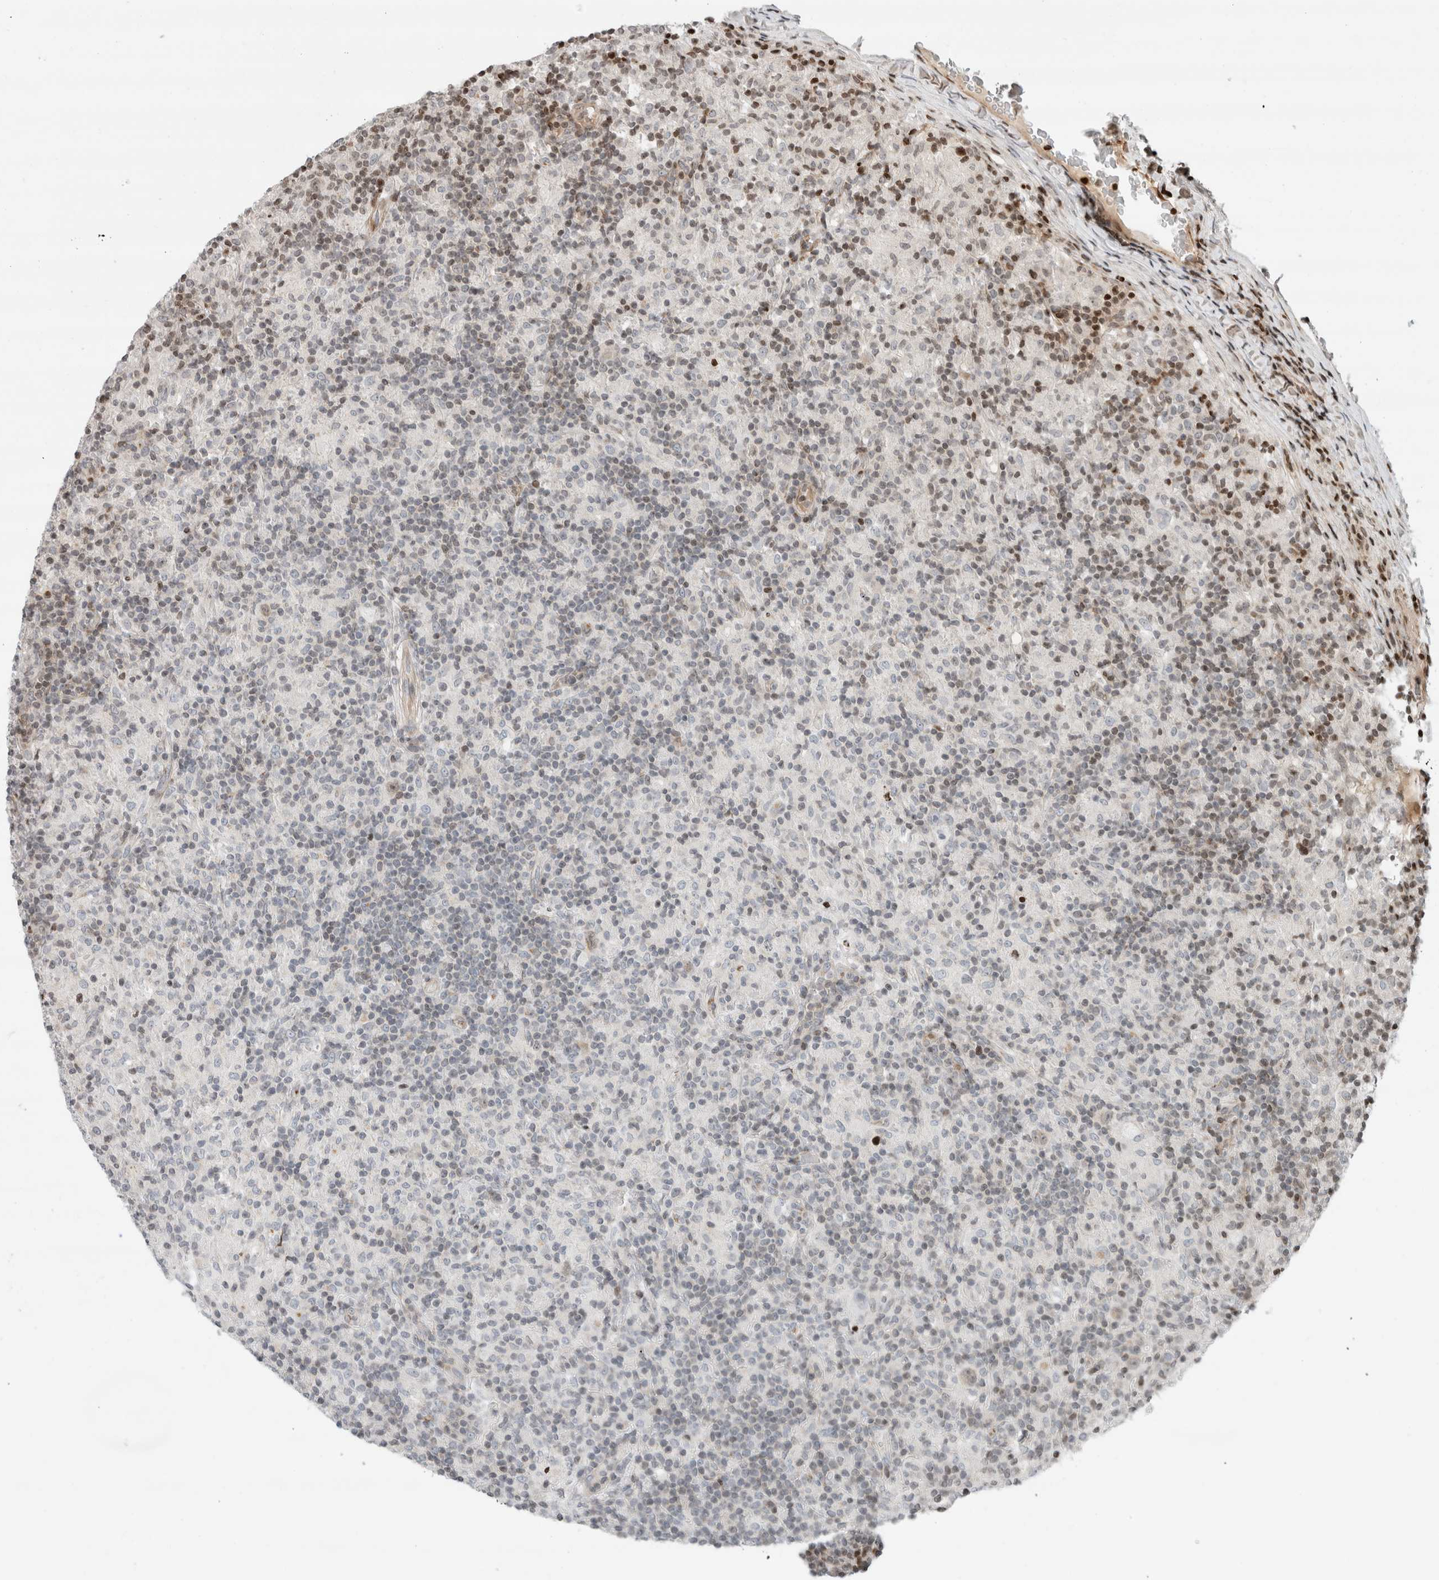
{"staining": {"intensity": "negative", "quantity": "none", "location": "none"}, "tissue": "lymphoma", "cell_type": "Tumor cells", "image_type": "cancer", "snomed": [{"axis": "morphology", "description": "Hodgkin's disease, NOS"}, {"axis": "topography", "description": "Lymph node"}], "caption": "Immunohistochemistry (IHC) image of human lymphoma stained for a protein (brown), which exhibits no expression in tumor cells.", "gene": "GINS4", "patient": {"sex": "male", "age": 70}}